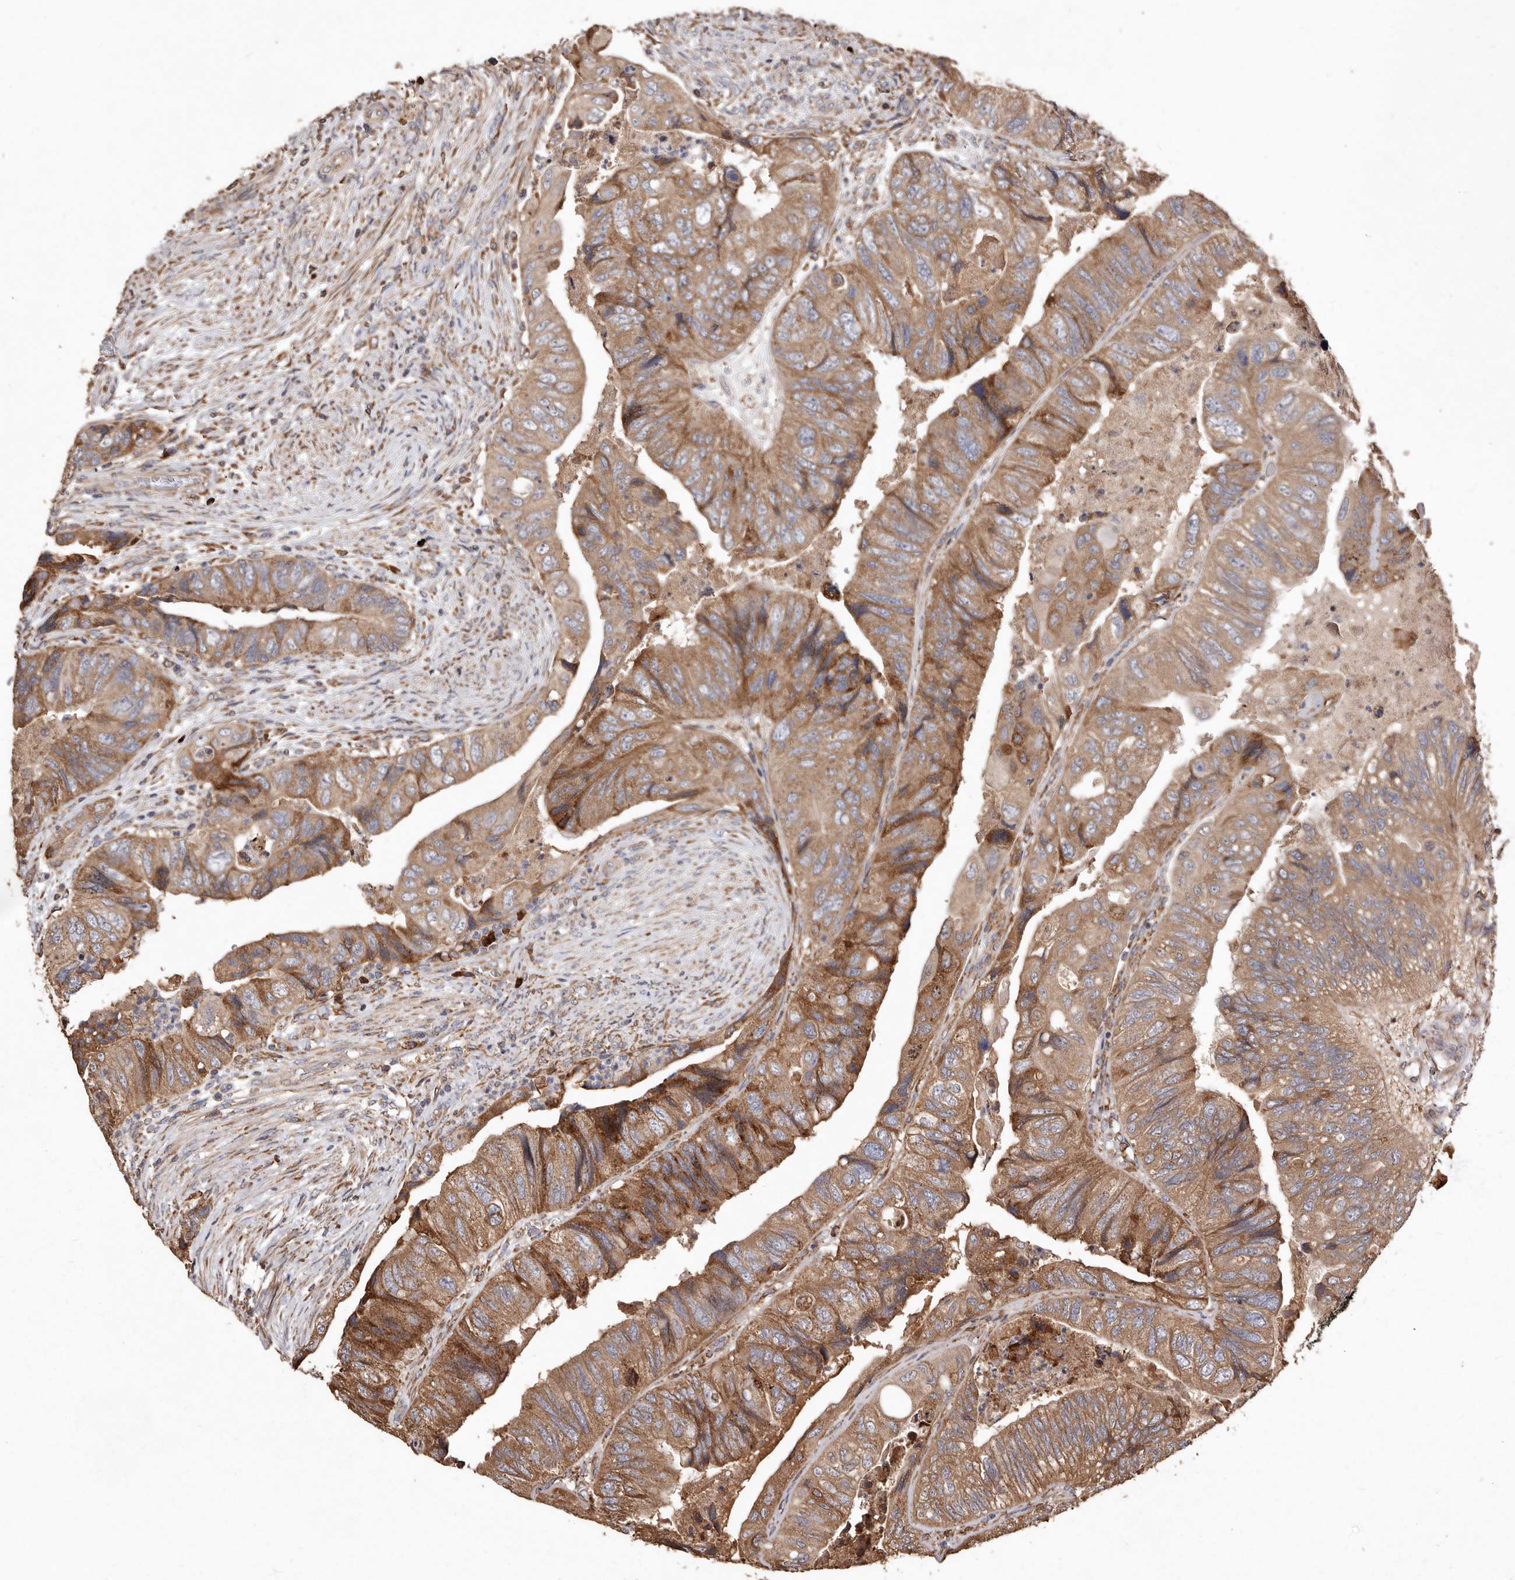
{"staining": {"intensity": "moderate", "quantity": ">75%", "location": "cytoplasmic/membranous"}, "tissue": "colorectal cancer", "cell_type": "Tumor cells", "image_type": "cancer", "snomed": [{"axis": "morphology", "description": "Adenocarcinoma, NOS"}, {"axis": "topography", "description": "Rectum"}], "caption": "Immunohistochemistry (DAB) staining of human colorectal cancer (adenocarcinoma) displays moderate cytoplasmic/membranous protein positivity in approximately >75% of tumor cells. The protein is stained brown, and the nuclei are stained in blue (DAB (3,3'-diaminobenzidine) IHC with brightfield microscopy, high magnification).", "gene": "STEAP2", "patient": {"sex": "male", "age": 63}}